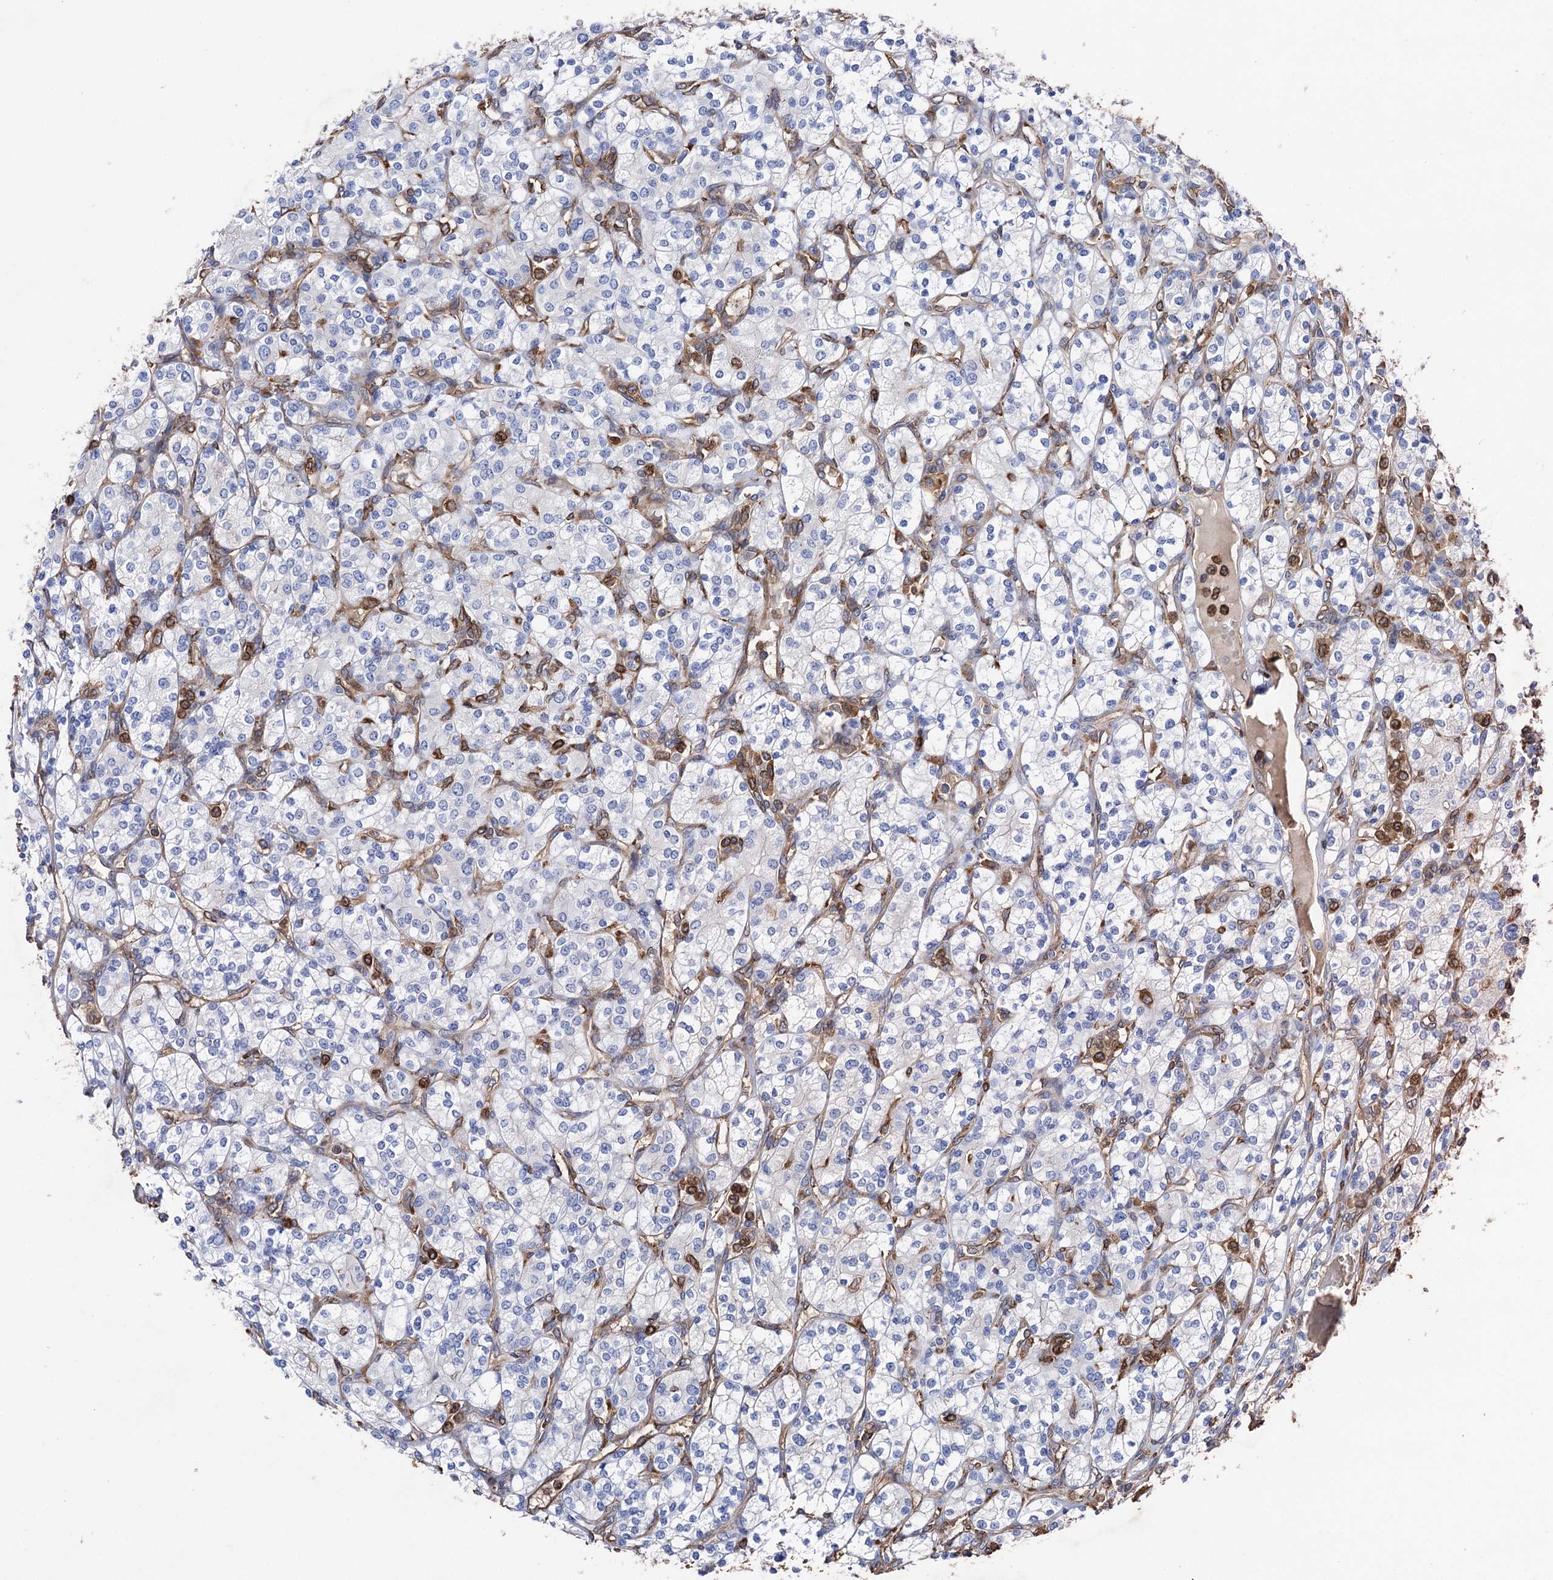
{"staining": {"intensity": "negative", "quantity": "none", "location": "none"}, "tissue": "renal cancer", "cell_type": "Tumor cells", "image_type": "cancer", "snomed": [{"axis": "morphology", "description": "Adenocarcinoma, NOS"}, {"axis": "topography", "description": "Kidney"}], "caption": "Micrograph shows no significant protein staining in tumor cells of renal adenocarcinoma.", "gene": "STING1", "patient": {"sex": "male", "age": 77}}